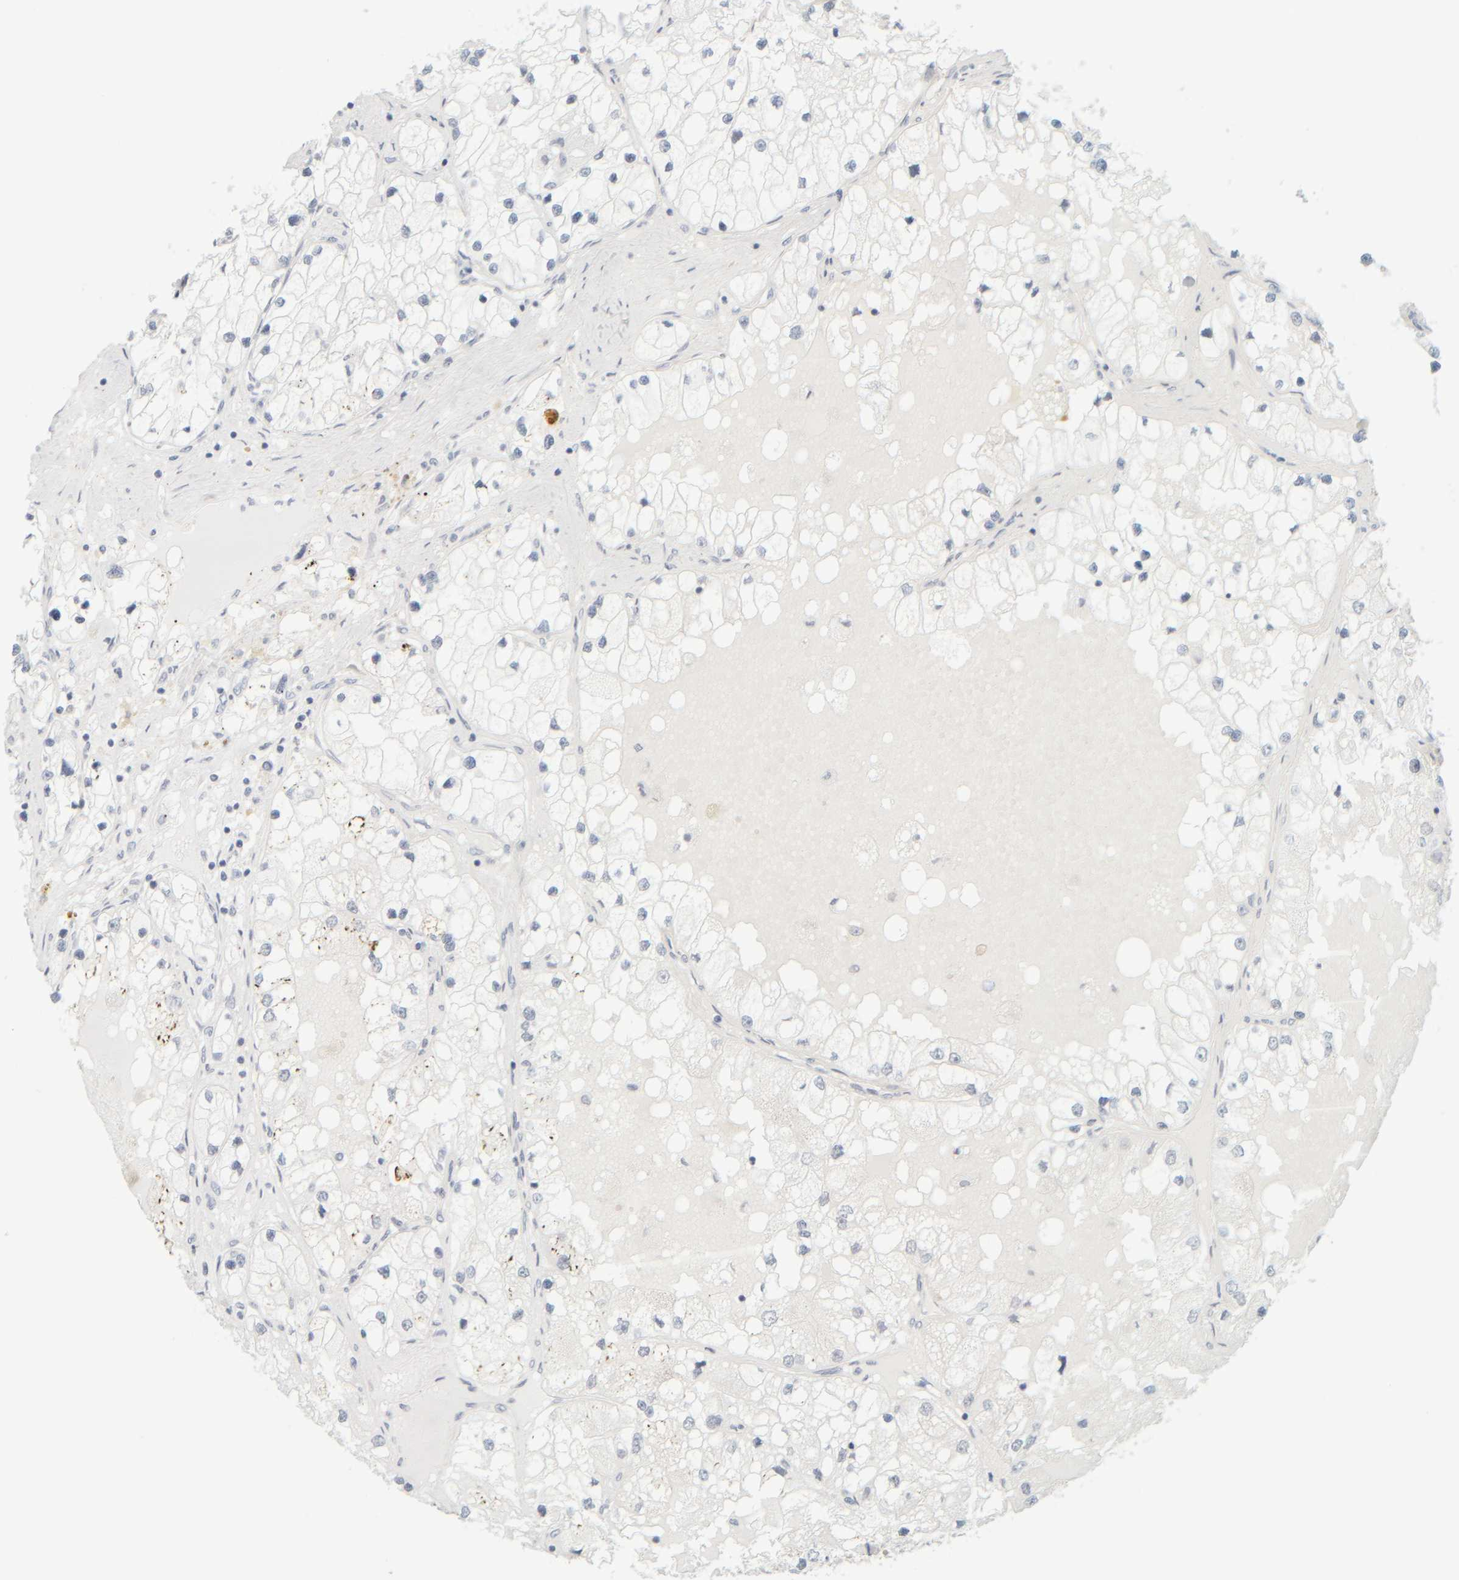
{"staining": {"intensity": "negative", "quantity": "none", "location": "none"}, "tissue": "renal cancer", "cell_type": "Tumor cells", "image_type": "cancer", "snomed": [{"axis": "morphology", "description": "Adenocarcinoma, NOS"}, {"axis": "topography", "description": "Kidney"}], "caption": "The image demonstrates no staining of tumor cells in renal adenocarcinoma. (DAB immunohistochemistry visualized using brightfield microscopy, high magnification).", "gene": "PTGES3L-AARSD1", "patient": {"sex": "male", "age": 68}}